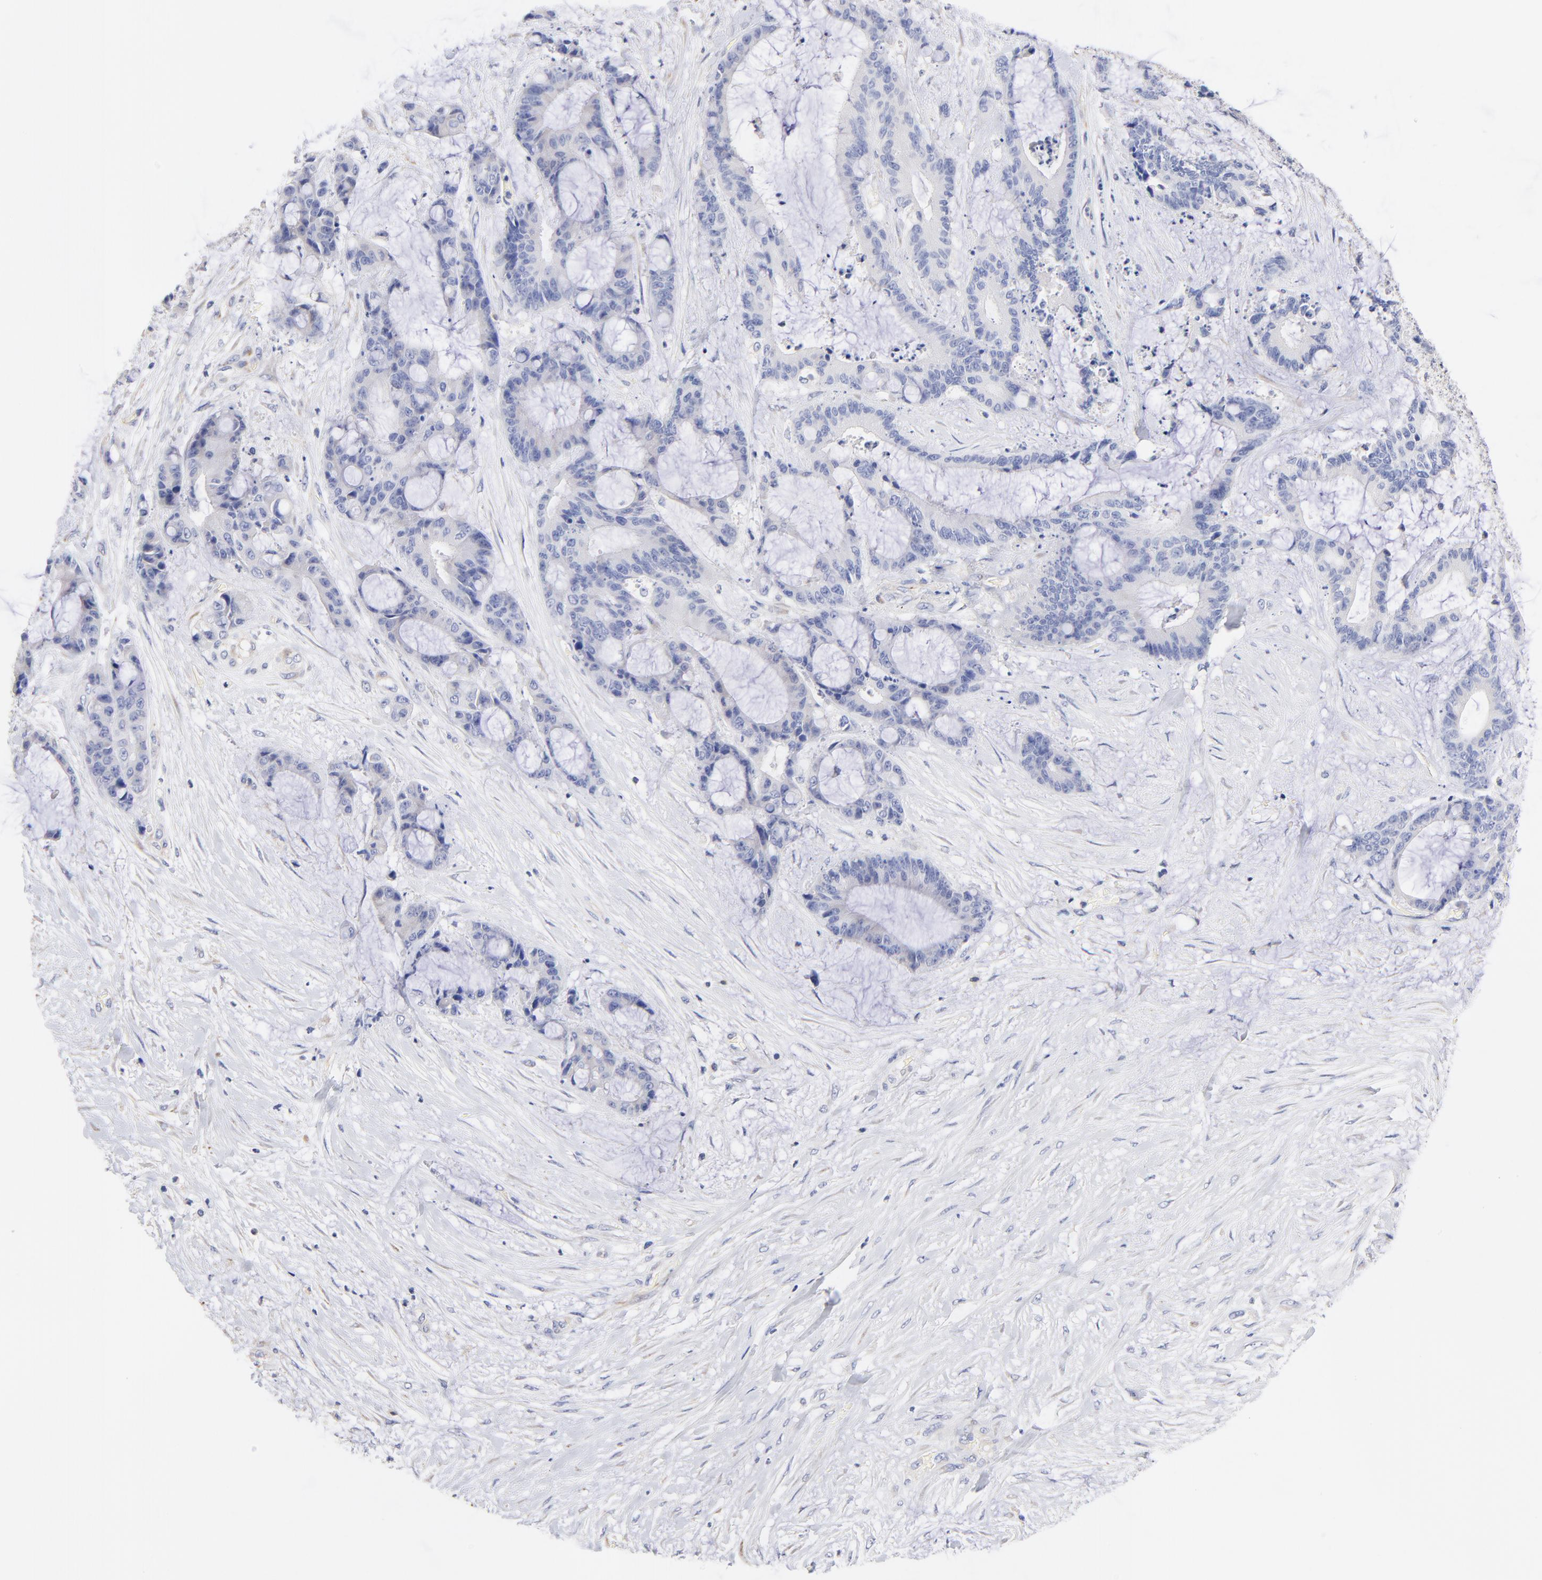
{"staining": {"intensity": "negative", "quantity": "none", "location": "none"}, "tissue": "liver cancer", "cell_type": "Tumor cells", "image_type": "cancer", "snomed": [{"axis": "morphology", "description": "Cholangiocarcinoma"}, {"axis": "topography", "description": "Liver"}], "caption": "Liver cholangiocarcinoma was stained to show a protein in brown. There is no significant expression in tumor cells.", "gene": "HS3ST1", "patient": {"sex": "female", "age": 73}}